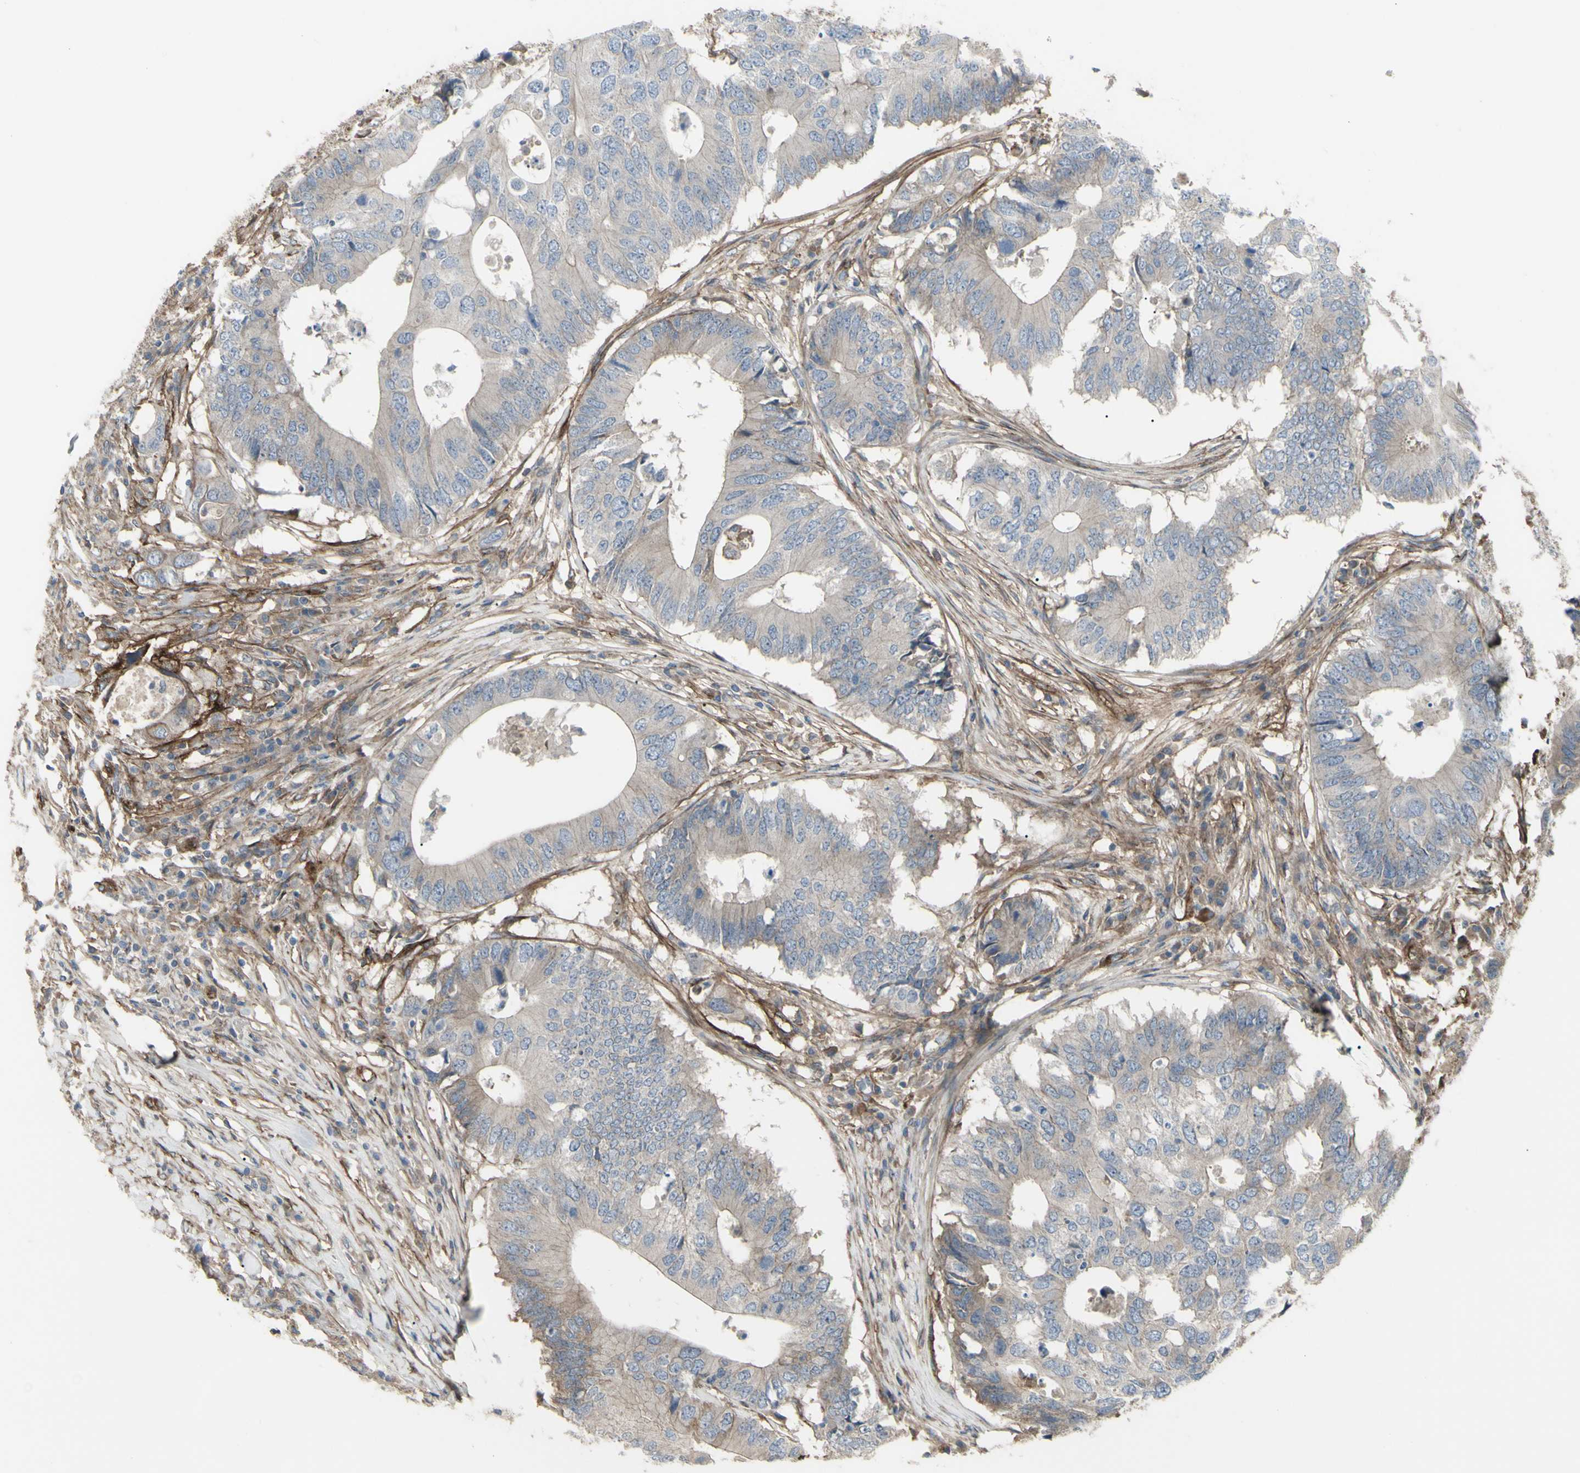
{"staining": {"intensity": "weak", "quantity": "<25%", "location": "cytoplasmic/membranous"}, "tissue": "colorectal cancer", "cell_type": "Tumor cells", "image_type": "cancer", "snomed": [{"axis": "morphology", "description": "Adenocarcinoma, NOS"}, {"axis": "topography", "description": "Colon"}], "caption": "DAB immunohistochemical staining of human adenocarcinoma (colorectal) reveals no significant staining in tumor cells.", "gene": "CD276", "patient": {"sex": "male", "age": 71}}